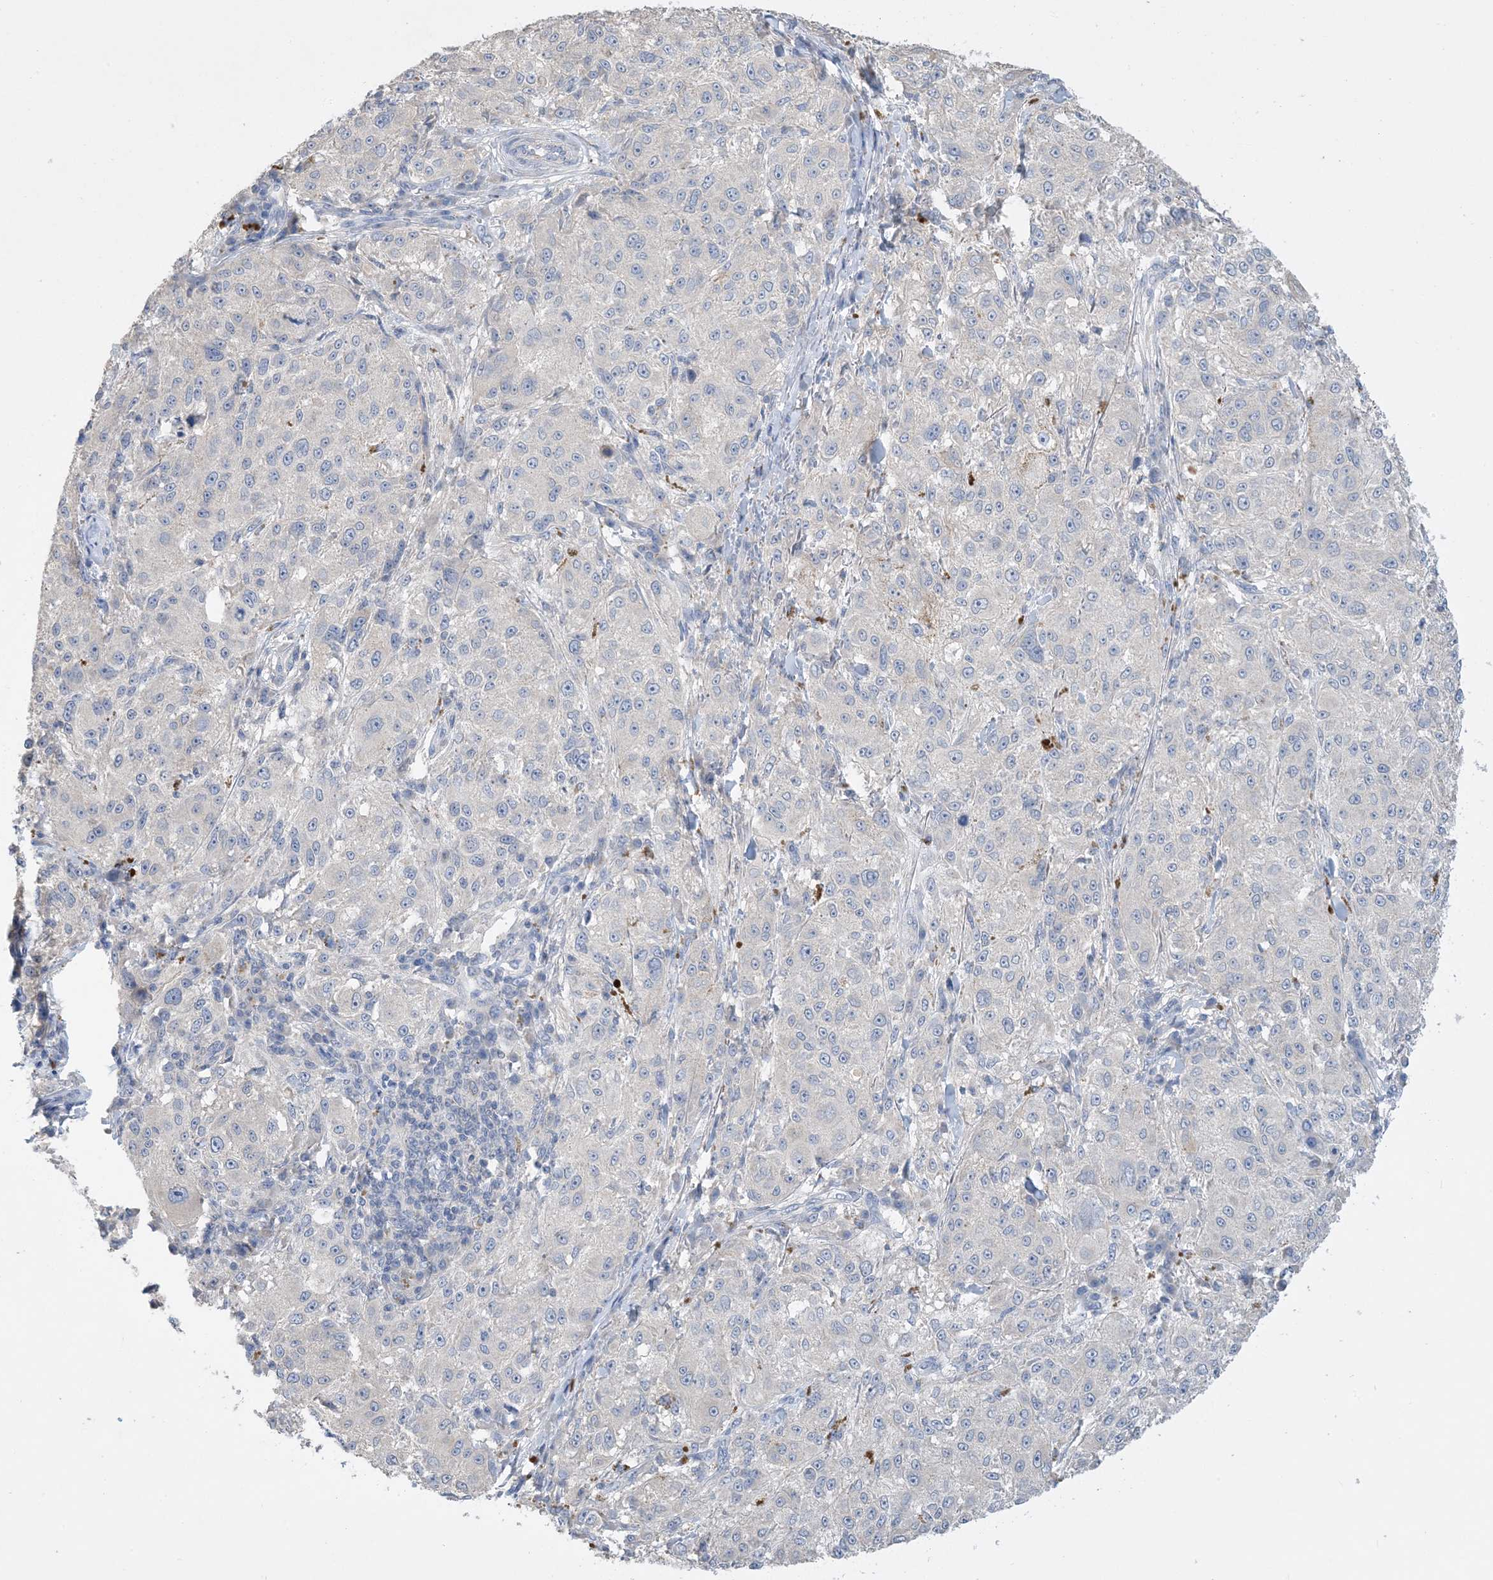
{"staining": {"intensity": "negative", "quantity": "none", "location": "none"}, "tissue": "melanoma", "cell_type": "Tumor cells", "image_type": "cancer", "snomed": [{"axis": "morphology", "description": "Necrosis, NOS"}, {"axis": "morphology", "description": "Malignant melanoma, NOS"}, {"axis": "topography", "description": "Skin"}], "caption": "The image demonstrates no staining of tumor cells in malignant melanoma.", "gene": "KPRP", "patient": {"sex": "female", "age": 87}}